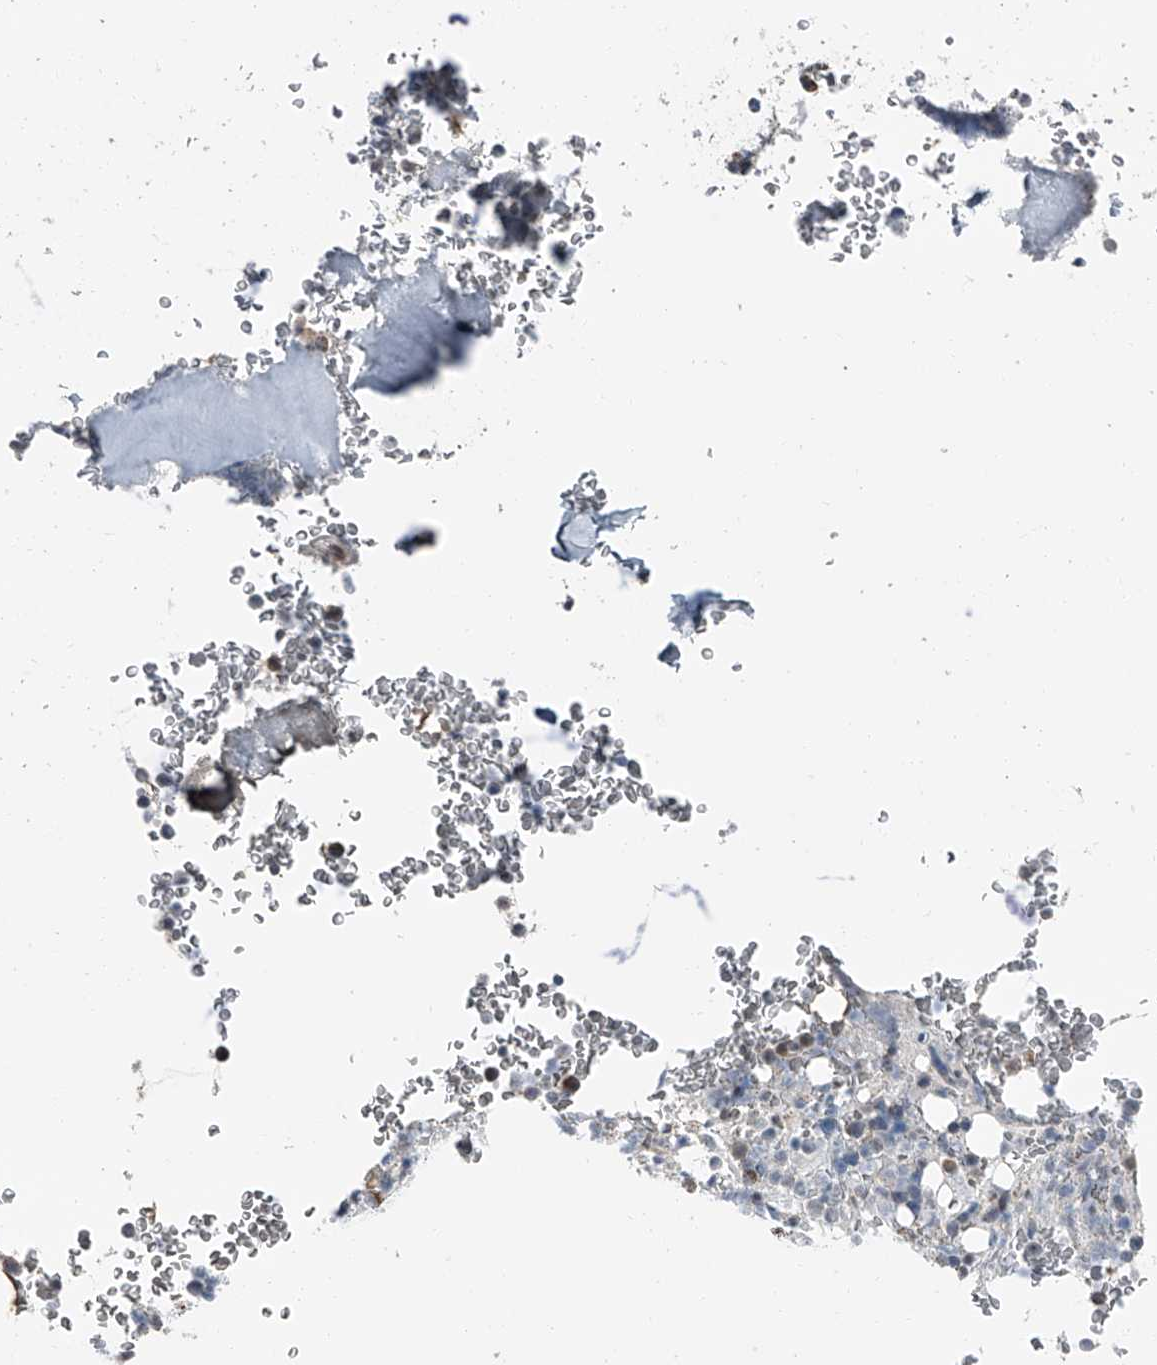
{"staining": {"intensity": "moderate", "quantity": "<25%", "location": "cytoplasmic/membranous"}, "tissue": "bone marrow", "cell_type": "Hematopoietic cells", "image_type": "normal", "snomed": [{"axis": "morphology", "description": "Normal tissue, NOS"}, {"axis": "topography", "description": "Bone marrow"}], "caption": "Immunohistochemical staining of benign human bone marrow shows moderate cytoplasmic/membranous protein expression in approximately <25% of hematopoietic cells.", "gene": "CHRNA7", "patient": {"sex": "male", "age": 58}}